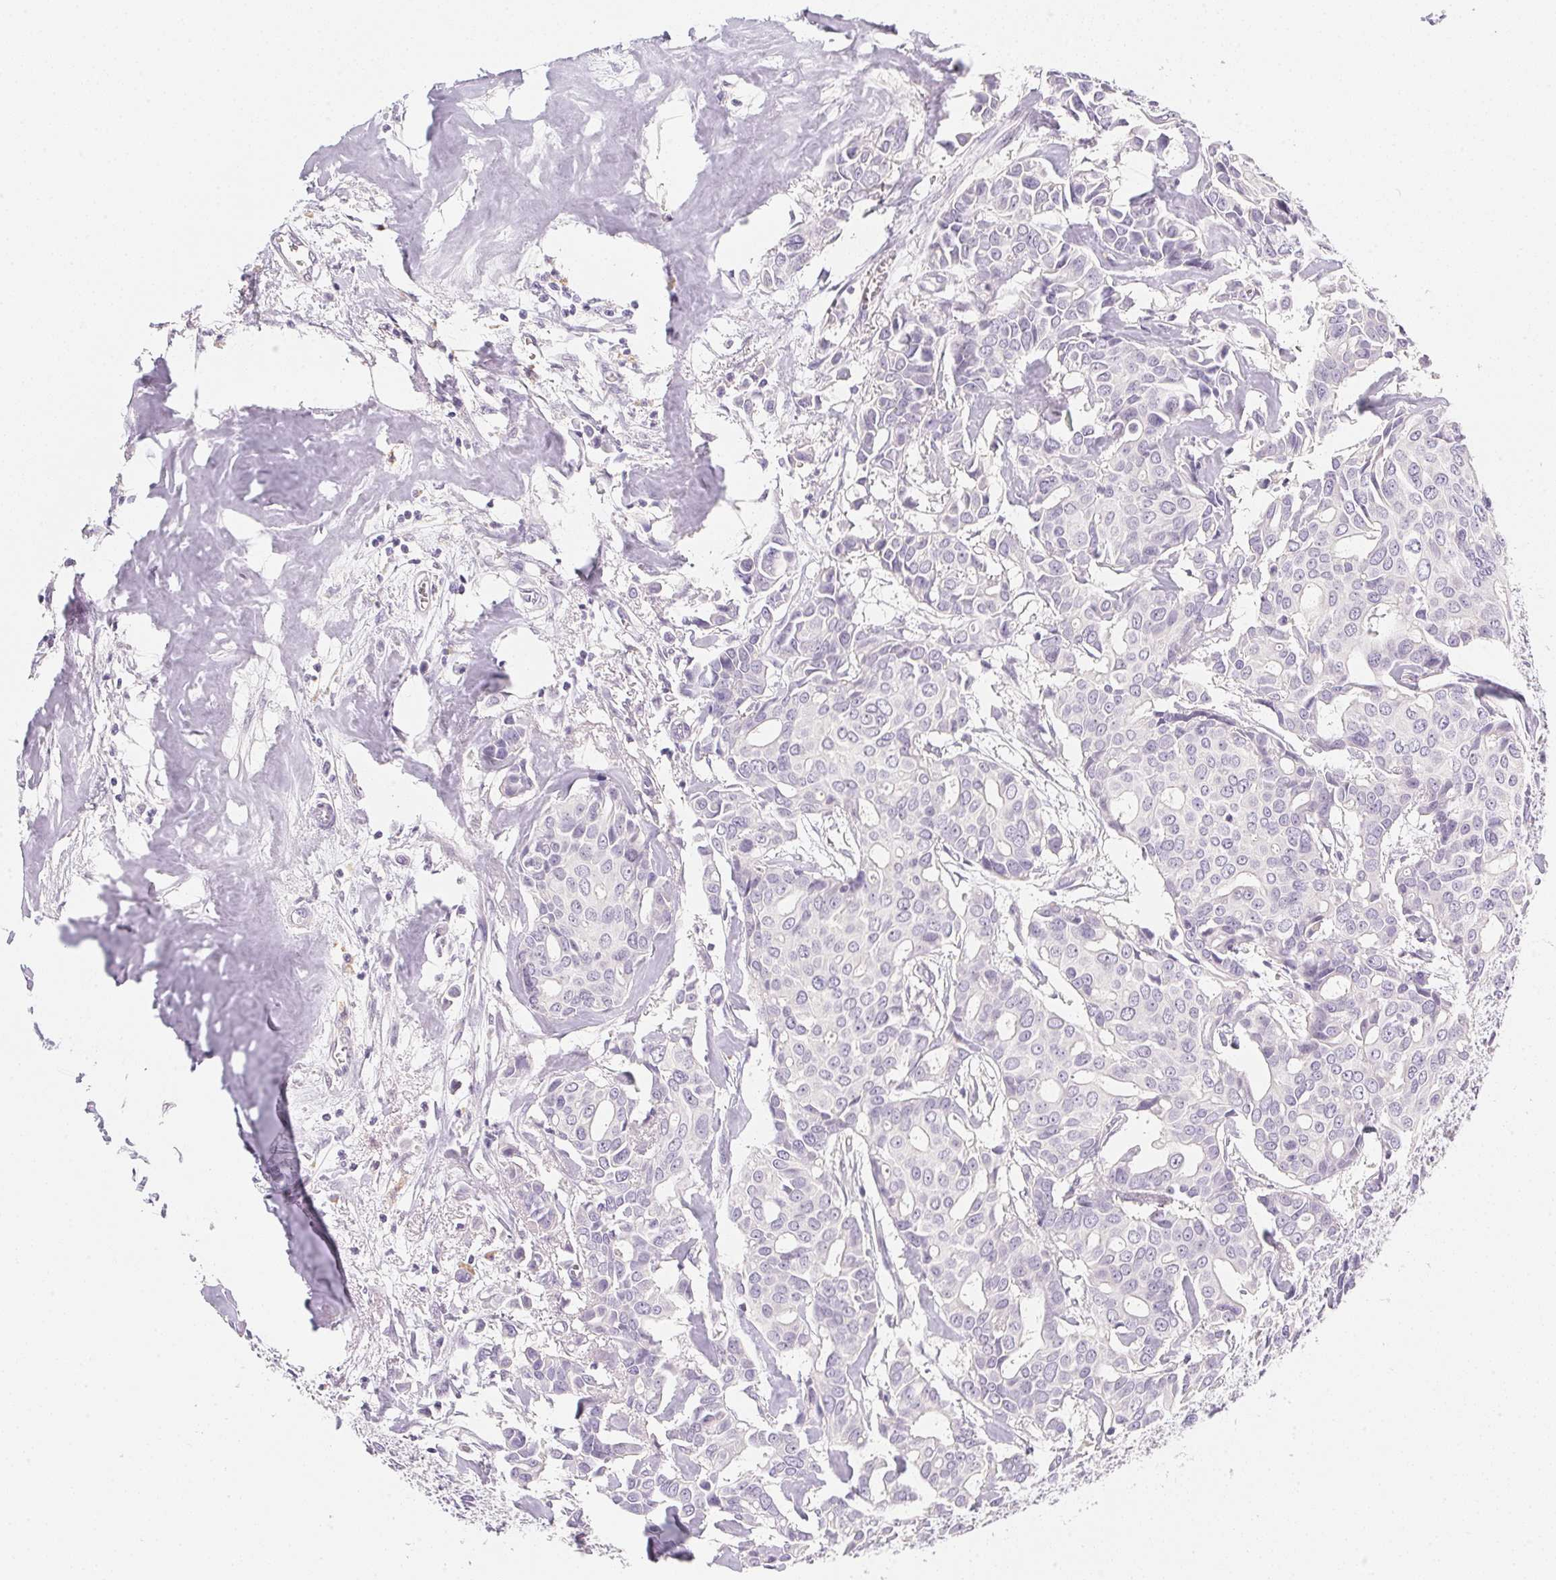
{"staining": {"intensity": "negative", "quantity": "none", "location": "none"}, "tissue": "breast cancer", "cell_type": "Tumor cells", "image_type": "cancer", "snomed": [{"axis": "morphology", "description": "Duct carcinoma"}, {"axis": "topography", "description": "Breast"}], "caption": "A micrograph of human breast cancer is negative for staining in tumor cells. (DAB (3,3'-diaminobenzidine) immunohistochemistry (IHC), high magnification).", "gene": "ACP3", "patient": {"sex": "female", "age": 54}}